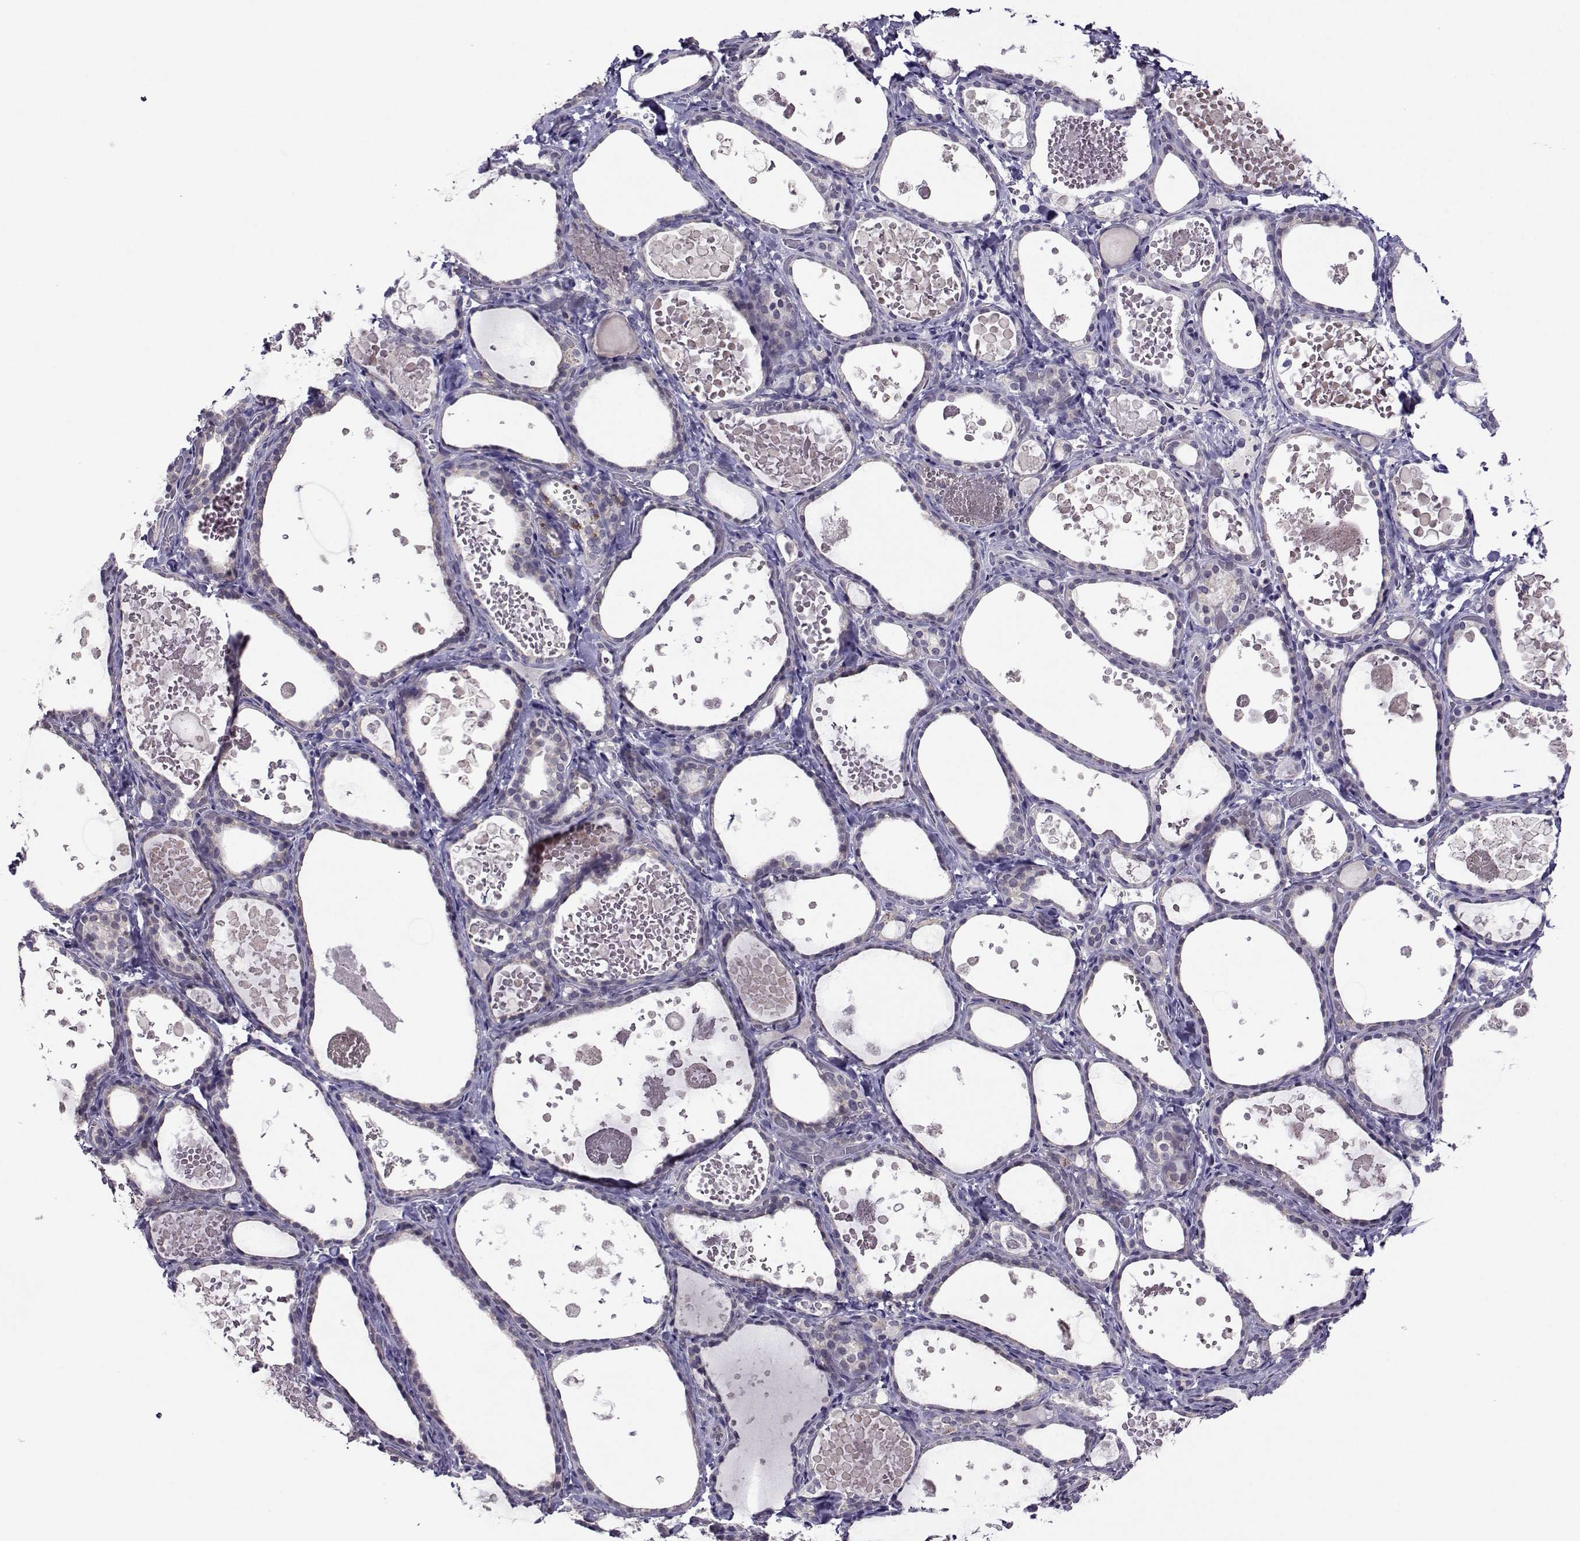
{"staining": {"intensity": "negative", "quantity": "none", "location": "none"}, "tissue": "thyroid gland", "cell_type": "Glandular cells", "image_type": "normal", "snomed": [{"axis": "morphology", "description": "Normal tissue, NOS"}, {"axis": "topography", "description": "Thyroid gland"}], "caption": "Protein analysis of benign thyroid gland displays no significant positivity in glandular cells.", "gene": "DDX20", "patient": {"sex": "female", "age": 56}}